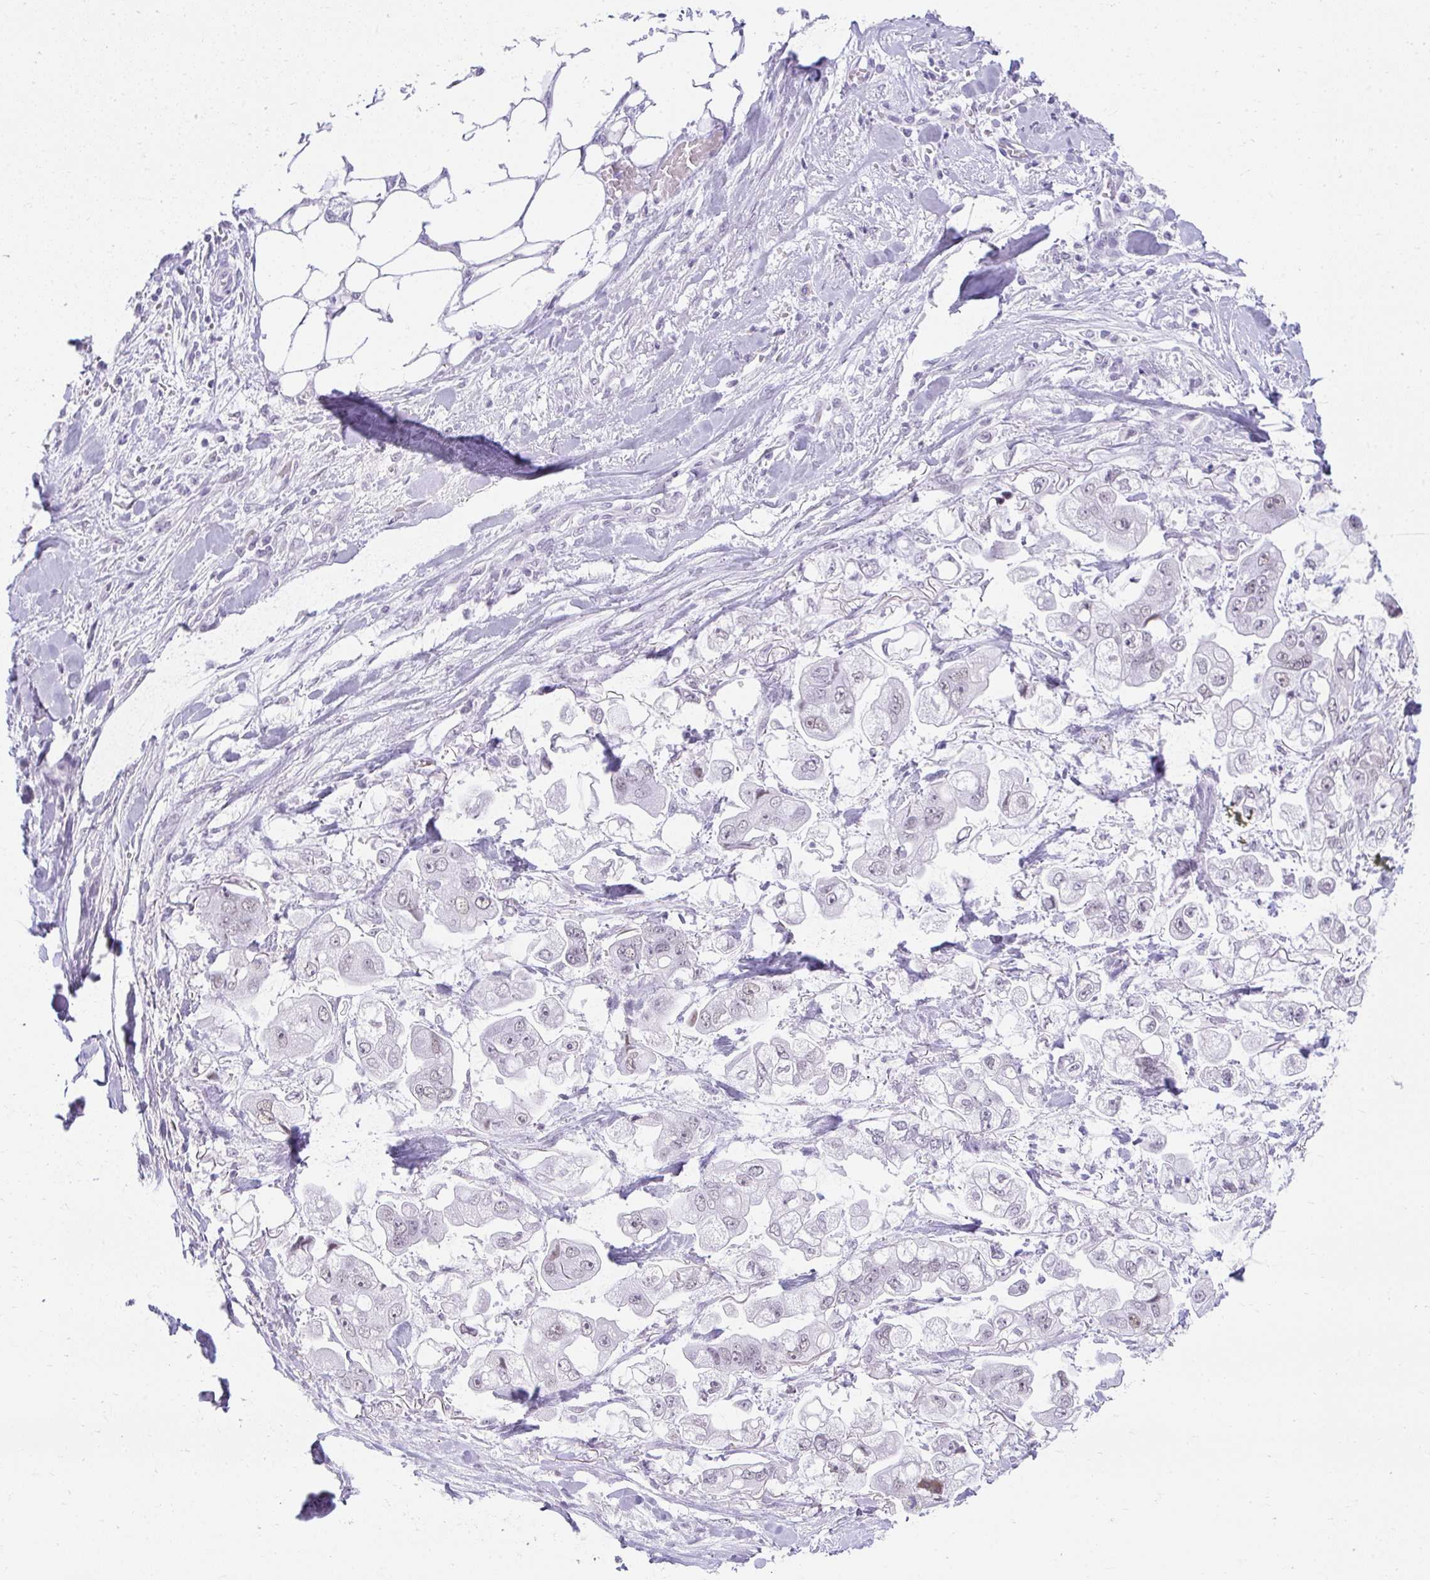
{"staining": {"intensity": "negative", "quantity": "none", "location": "none"}, "tissue": "stomach cancer", "cell_type": "Tumor cells", "image_type": "cancer", "snomed": [{"axis": "morphology", "description": "Adenocarcinoma, NOS"}, {"axis": "topography", "description": "Stomach"}], "caption": "Immunohistochemical staining of human stomach cancer (adenocarcinoma) demonstrates no significant staining in tumor cells. Brightfield microscopy of immunohistochemistry (IHC) stained with DAB (3,3'-diaminobenzidine) (brown) and hematoxylin (blue), captured at high magnification.", "gene": "PLA2G1B", "patient": {"sex": "male", "age": 62}}